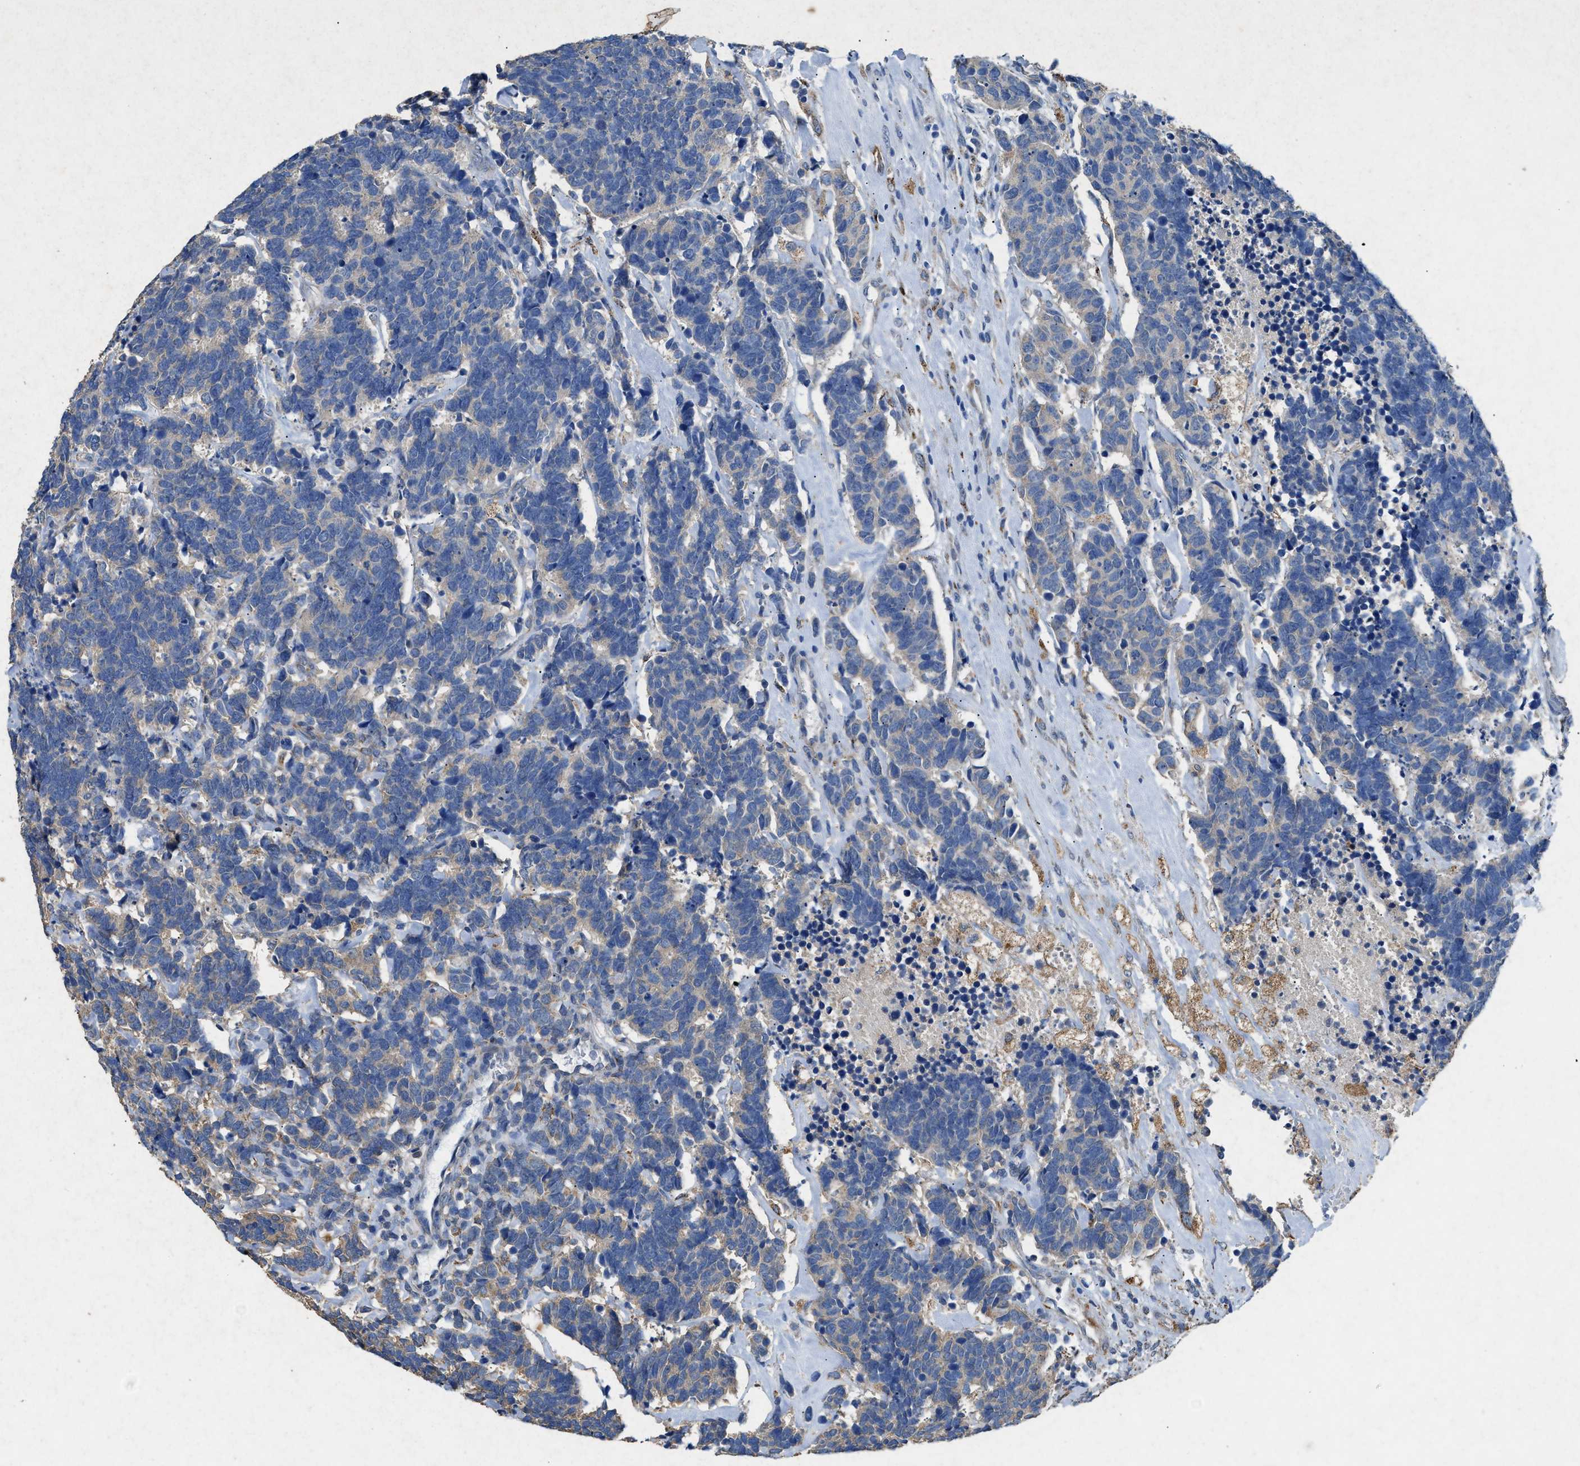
{"staining": {"intensity": "negative", "quantity": "none", "location": "none"}, "tissue": "carcinoid", "cell_type": "Tumor cells", "image_type": "cancer", "snomed": [{"axis": "morphology", "description": "Carcinoma, NOS"}, {"axis": "morphology", "description": "Carcinoid, malignant, NOS"}, {"axis": "topography", "description": "Urinary bladder"}], "caption": "Immunohistochemistry (IHC) histopathology image of human malignant carcinoid stained for a protein (brown), which exhibits no expression in tumor cells. Brightfield microscopy of IHC stained with DAB (brown) and hematoxylin (blue), captured at high magnification.", "gene": "CDK15", "patient": {"sex": "male", "age": 57}}